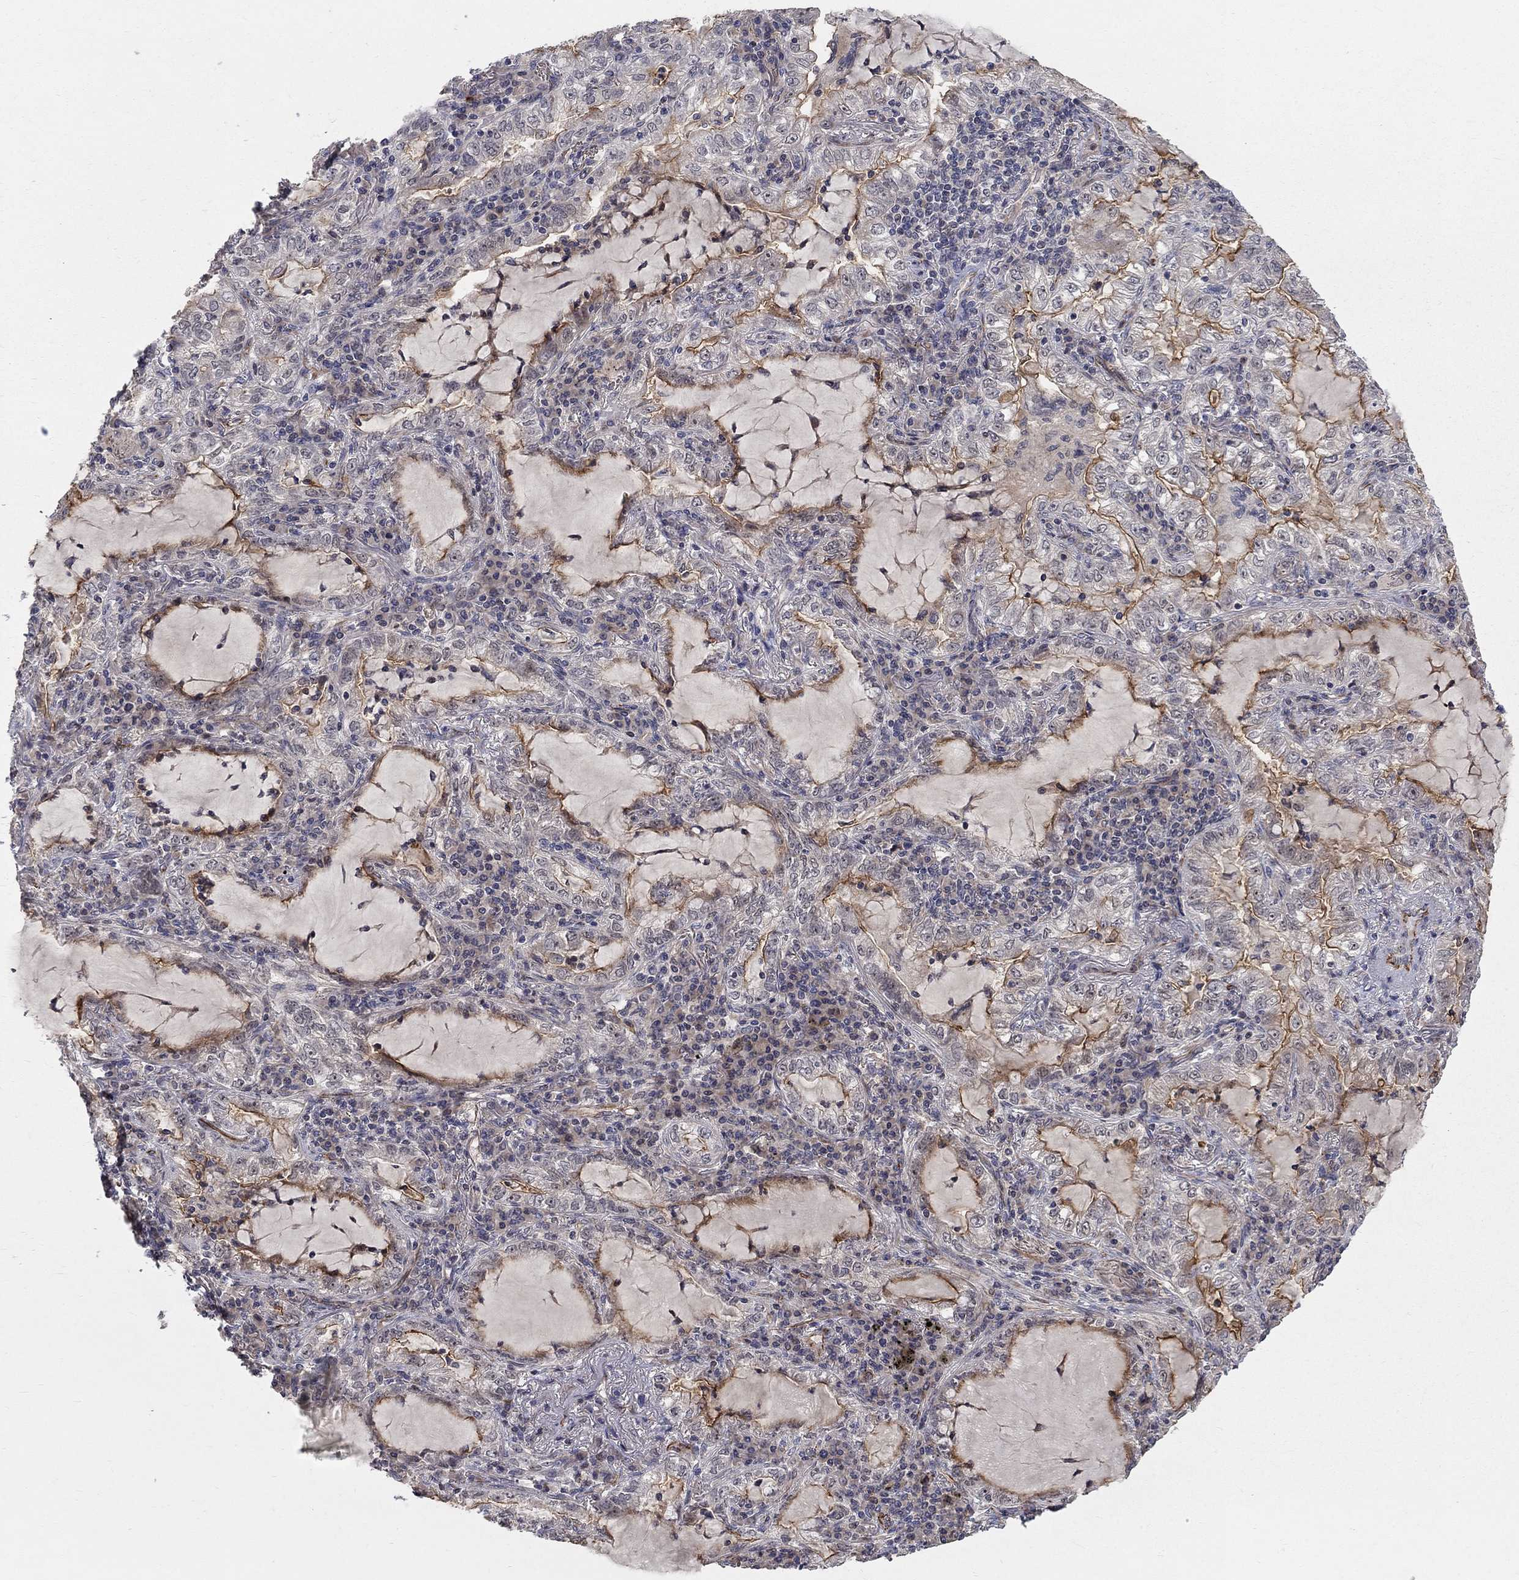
{"staining": {"intensity": "moderate", "quantity": "<25%", "location": "cytoplasmic/membranous"}, "tissue": "lung cancer", "cell_type": "Tumor cells", "image_type": "cancer", "snomed": [{"axis": "morphology", "description": "Adenocarcinoma, NOS"}, {"axis": "topography", "description": "Lung"}], "caption": "This photomicrograph demonstrates immunohistochemistry staining of lung adenocarcinoma, with low moderate cytoplasmic/membranous staining in approximately <25% of tumor cells.", "gene": "MSRA", "patient": {"sex": "female", "age": 73}}